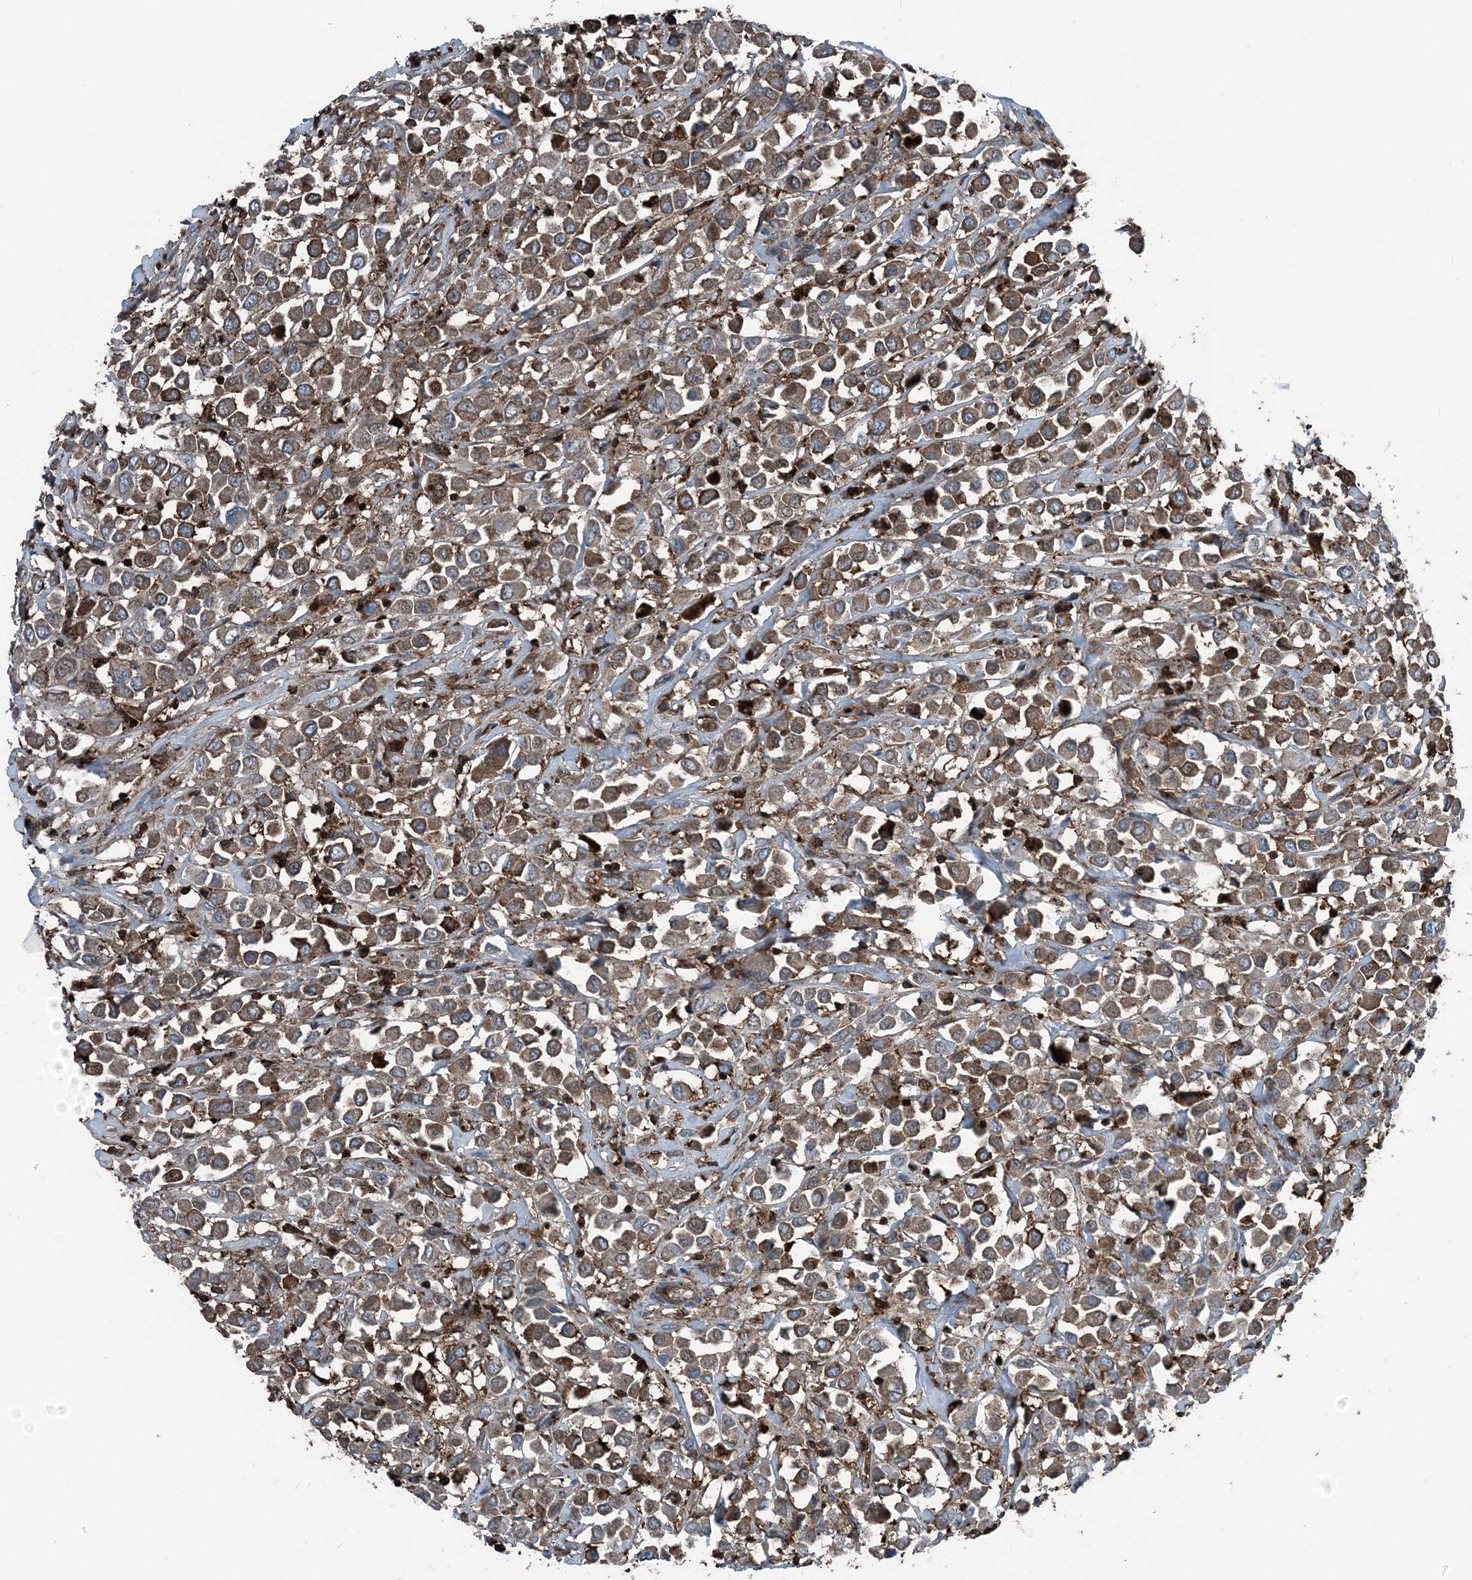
{"staining": {"intensity": "strong", "quantity": ">75%", "location": "cytoplasmic/membranous"}, "tissue": "breast cancer", "cell_type": "Tumor cells", "image_type": "cancer", "snomed": [{"axis": "morphology", "description": "Duct carcinoma"}, {"axis": "topography", "description": "Breast"}], "caption": "Approximately >75% of tumor cells in breast cancer (intraductal carcinoma) demonstrate strong cytoplasmic/membranous protein positivity as visualized by brown immunohistochemical staining.", "gene": "CFL1", "patient": {"sex": "female", "age": 61}}